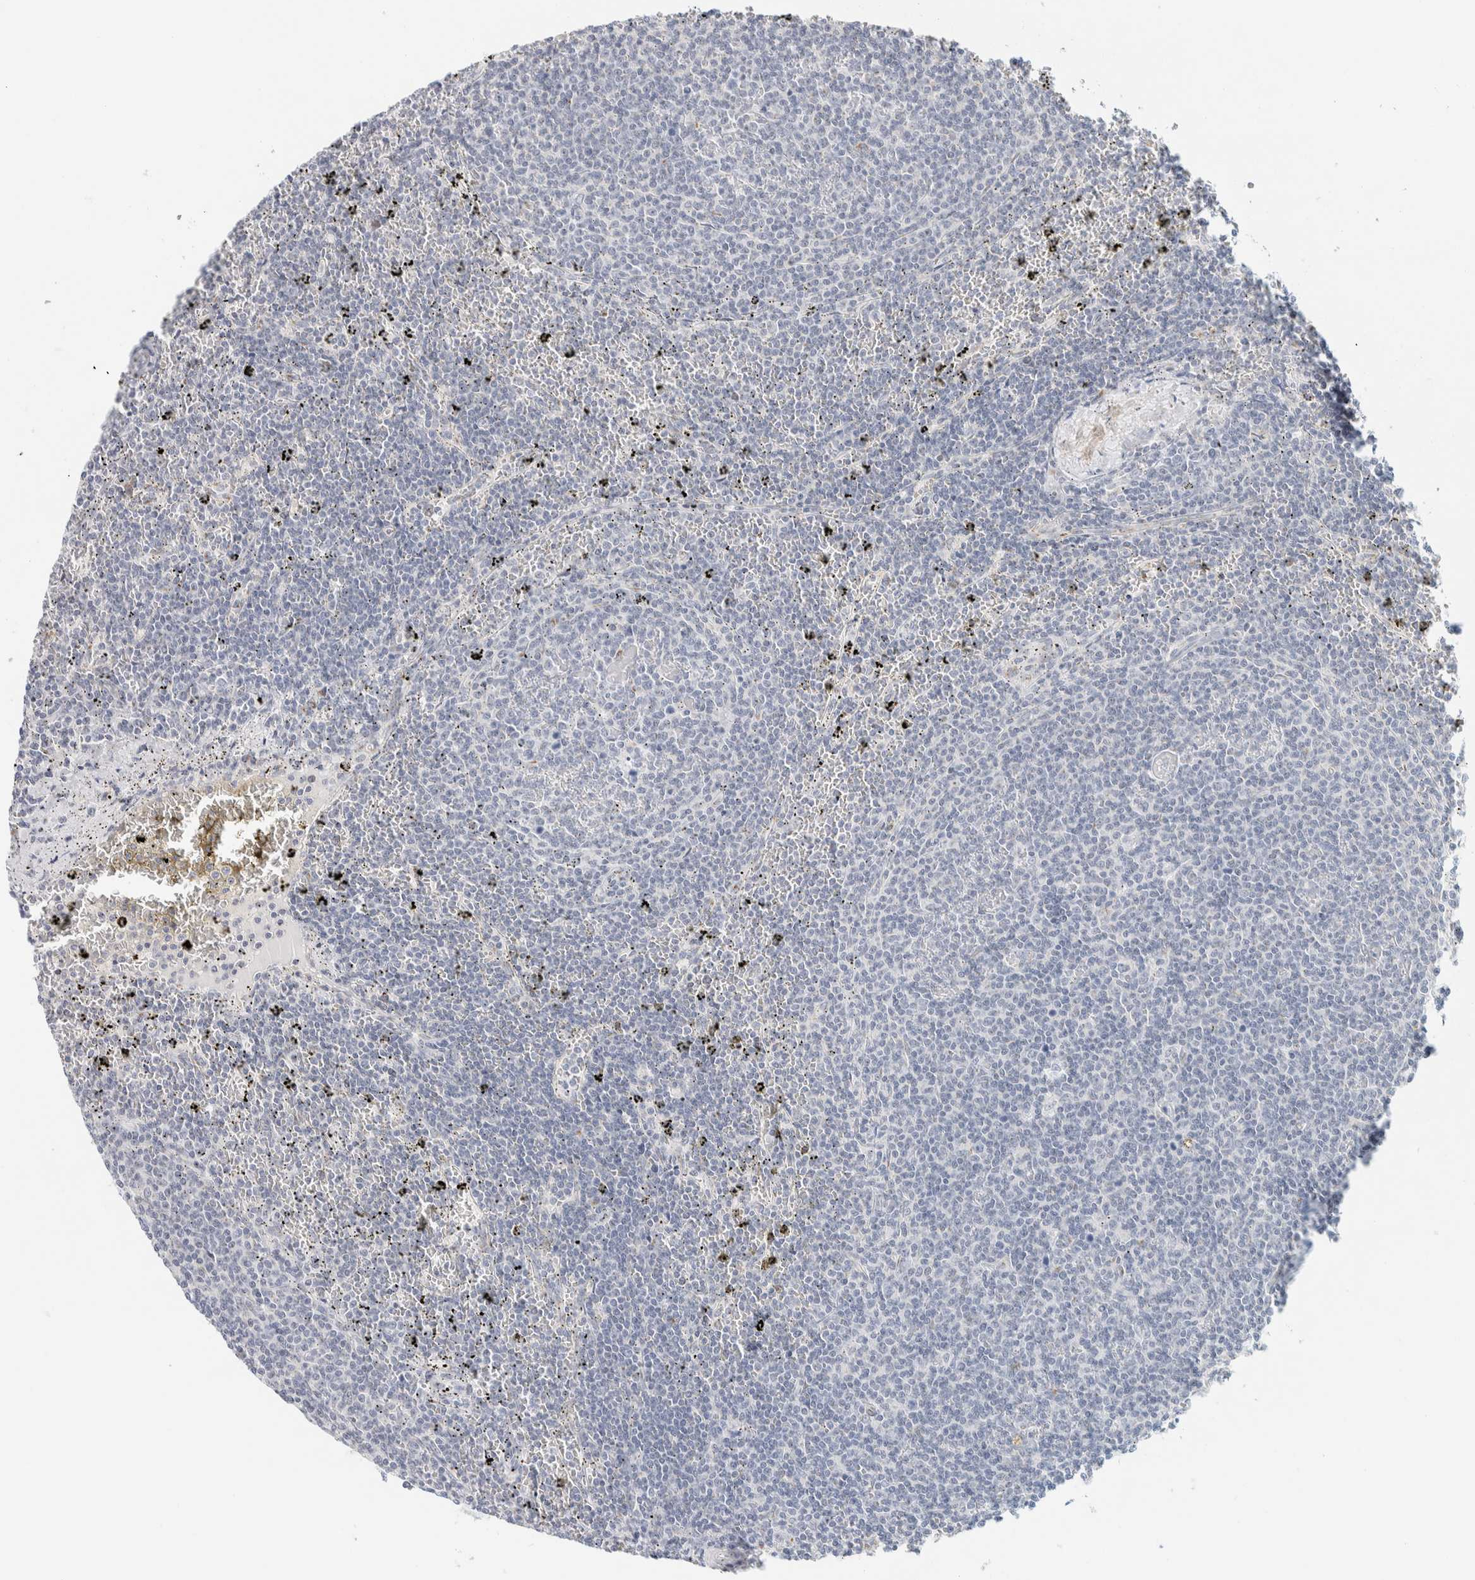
{"staining": {"intensity": "negative", "quantity": "none", "location": "none"}, "tissue": "lymphoma", "cell_type": "Tumor cells", "image_type": "cancer", "snomed": [{"axis": "morphology", "description": "Malignant lymphoma, non-Hodgkin's type, Low grade"}, {"axis": "topography", "description": "Spleen"}], "caption": "A high-resolution photomicrograph shows IHC staining of lymphoma, which shows no significant expression in tumor cells.", "gene": "SPNS3", "patient": {"sex": "female", "age": 50}}